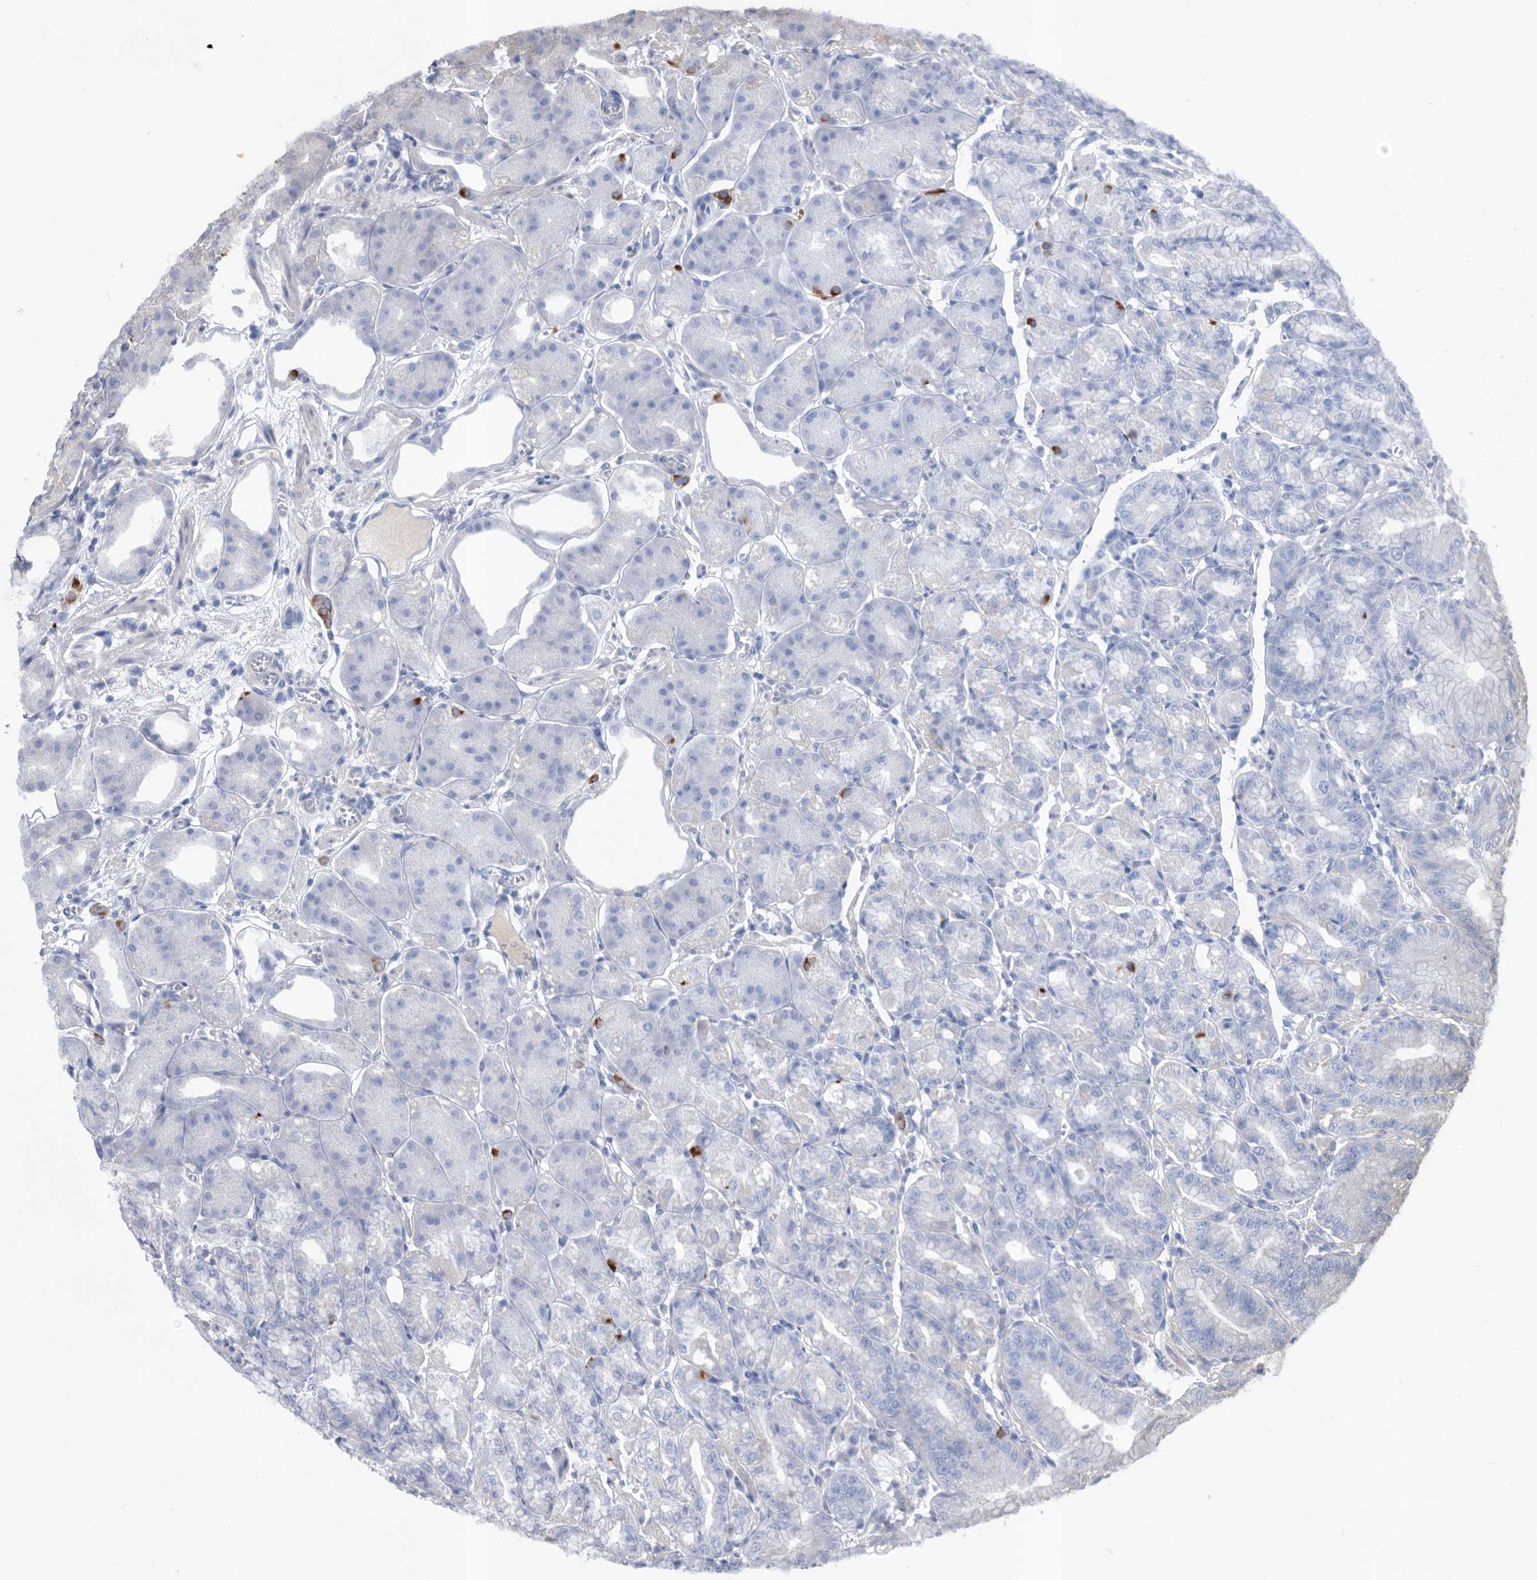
{"staining": {"intensity": "negative", "quantity": "none", "location": "none"}, "tissue": "stomach", "cell_type": "Glandular cells", "image_type": "normal", "snomed": [{"axis": "morphology", "description": "Normal tissue, NOS"}, {"axis": "topography", "description": "Stomach, lower"}], "caption": "This is a photomicrograph of IHC staining of benign stomach, which shows no staining in glandular cells.", "gene": "ATP13A3", "patient": {"sex": "male", "age": 71}}